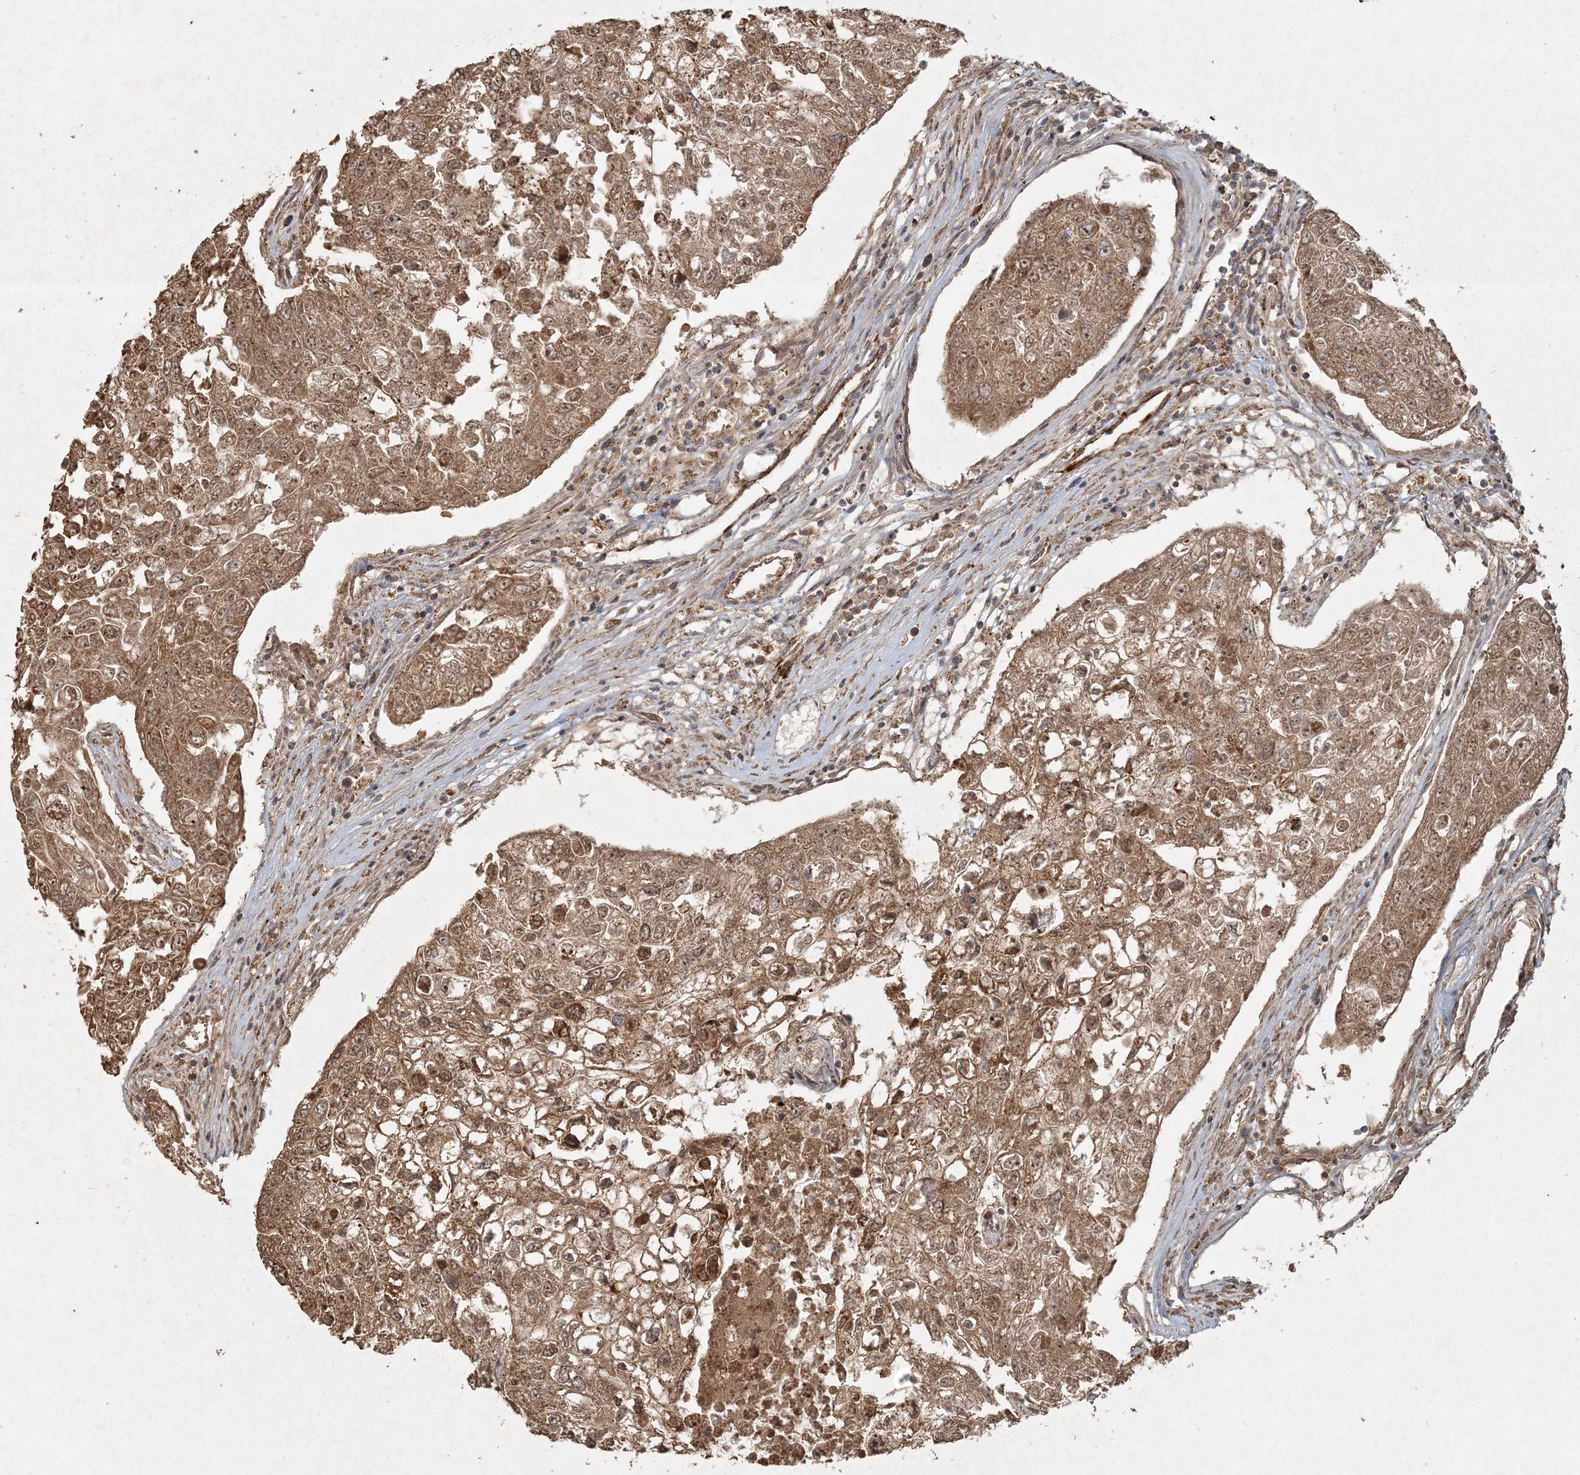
{"staining": {"intensity": "moderate", "quantity": ">75%", "location": "cytoplasmic/membranous"}, "tissue": "urothelial cancer", "cell_type": "Tumor cells", "image_type": "cancer", "snomed": [{"axis": "morphology", "description": "Urothelial carcinoma, High grade"}, {"axis": "topography", "description": "Lymph node"}, {"axis": "topography", "description": "Urinary bladder"}], "caption": "IHC micrograph of high-grade urothelial carcinoma stained for a protein (brown), which demonstrates medium levels of moderate cytoplasmic/membranous staining in about >75% of tumor cells.", "gene": "ANAPC16", "patient": {"sex": "male", "age": 51}}